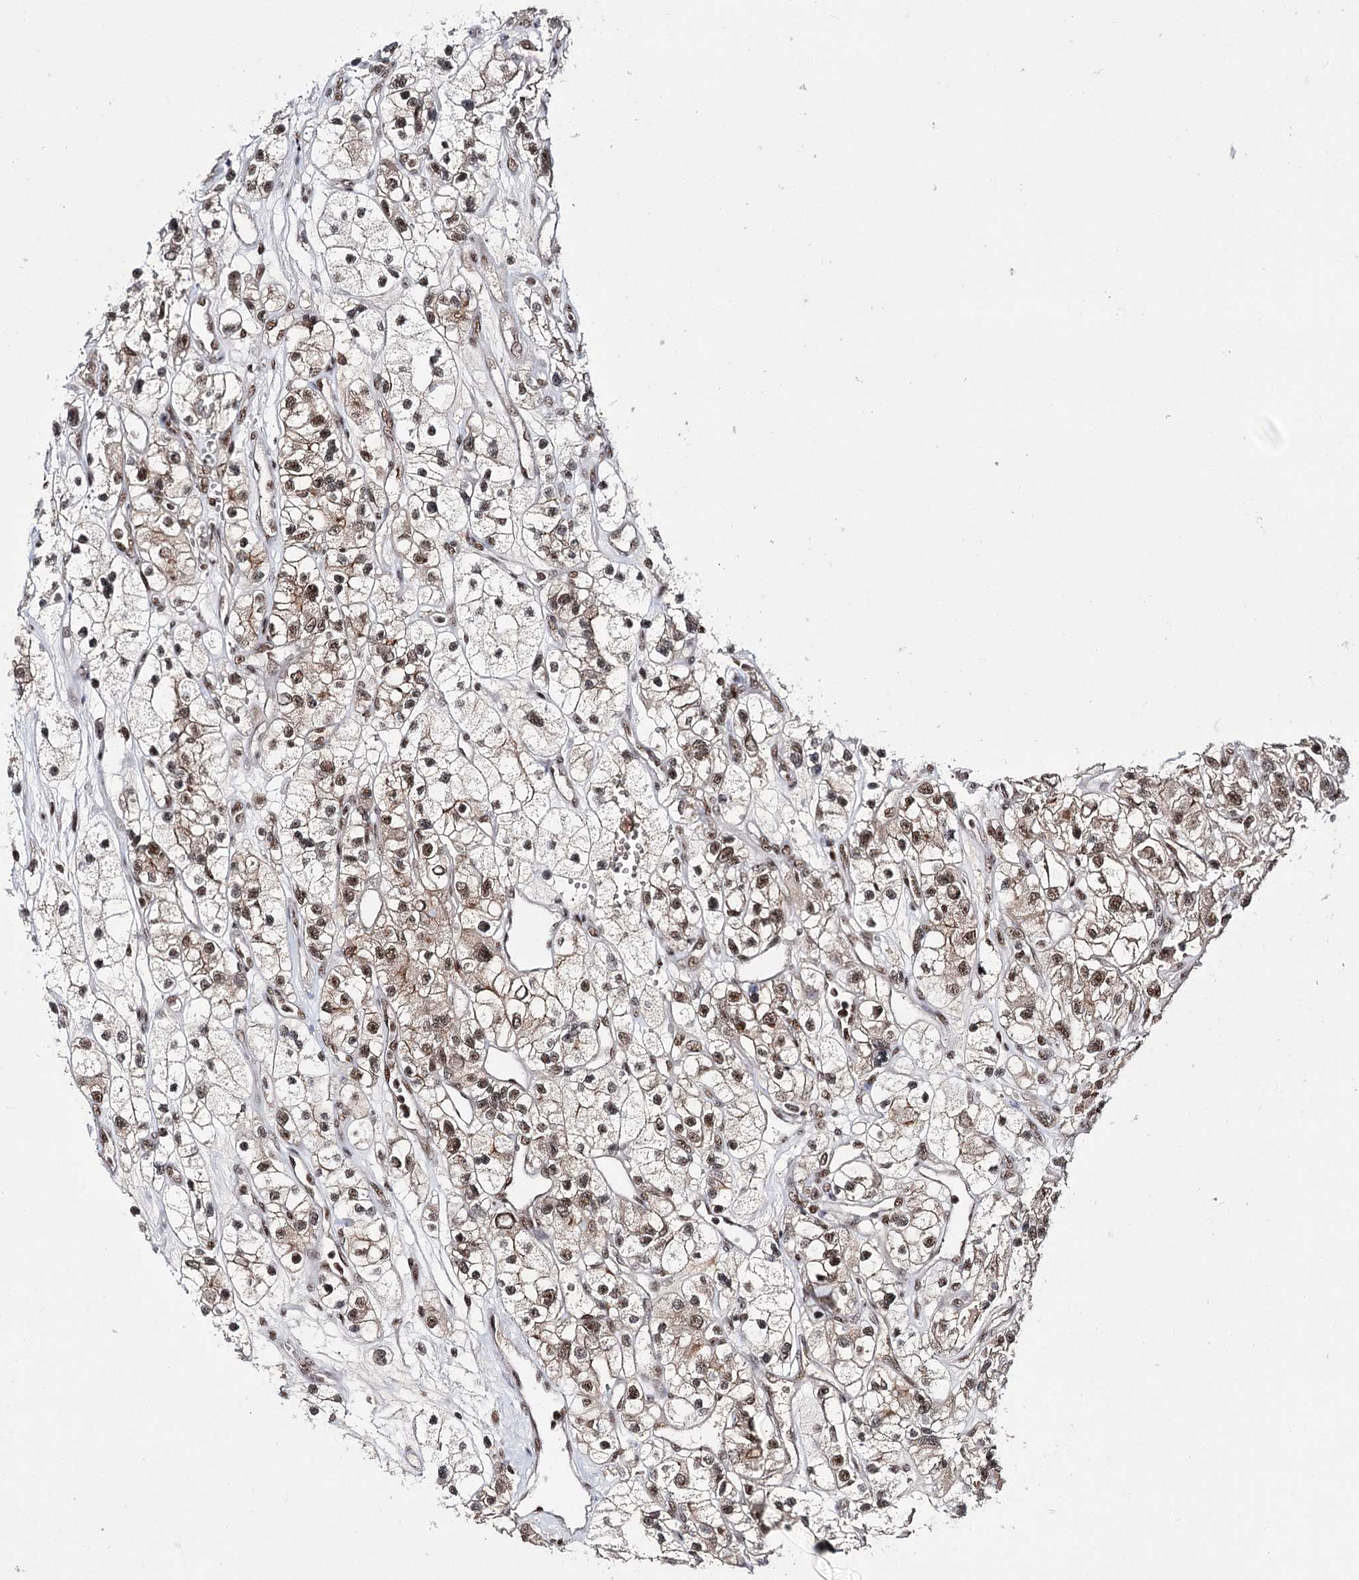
{"staining": {"intensity": "moderate", "quantity": ">75%", "location": "nuclear"}, "tissue": "renal cancer", "cell_type": "Tumor cells", "image_type": "cancer", "snomed": [{"axis": "morphology", "description": "Adenocarcinoma, NOS"}, {"axis": "topography", "description": "Kidney"}], "caption": "Protein staining of renal cancer (adenocarcinoma) tissue exhibits moderate nuclear staining in about >75% of tumor cells.", "gene": "PRPF40A", "patient": {"sex": "female", "age": 57}}